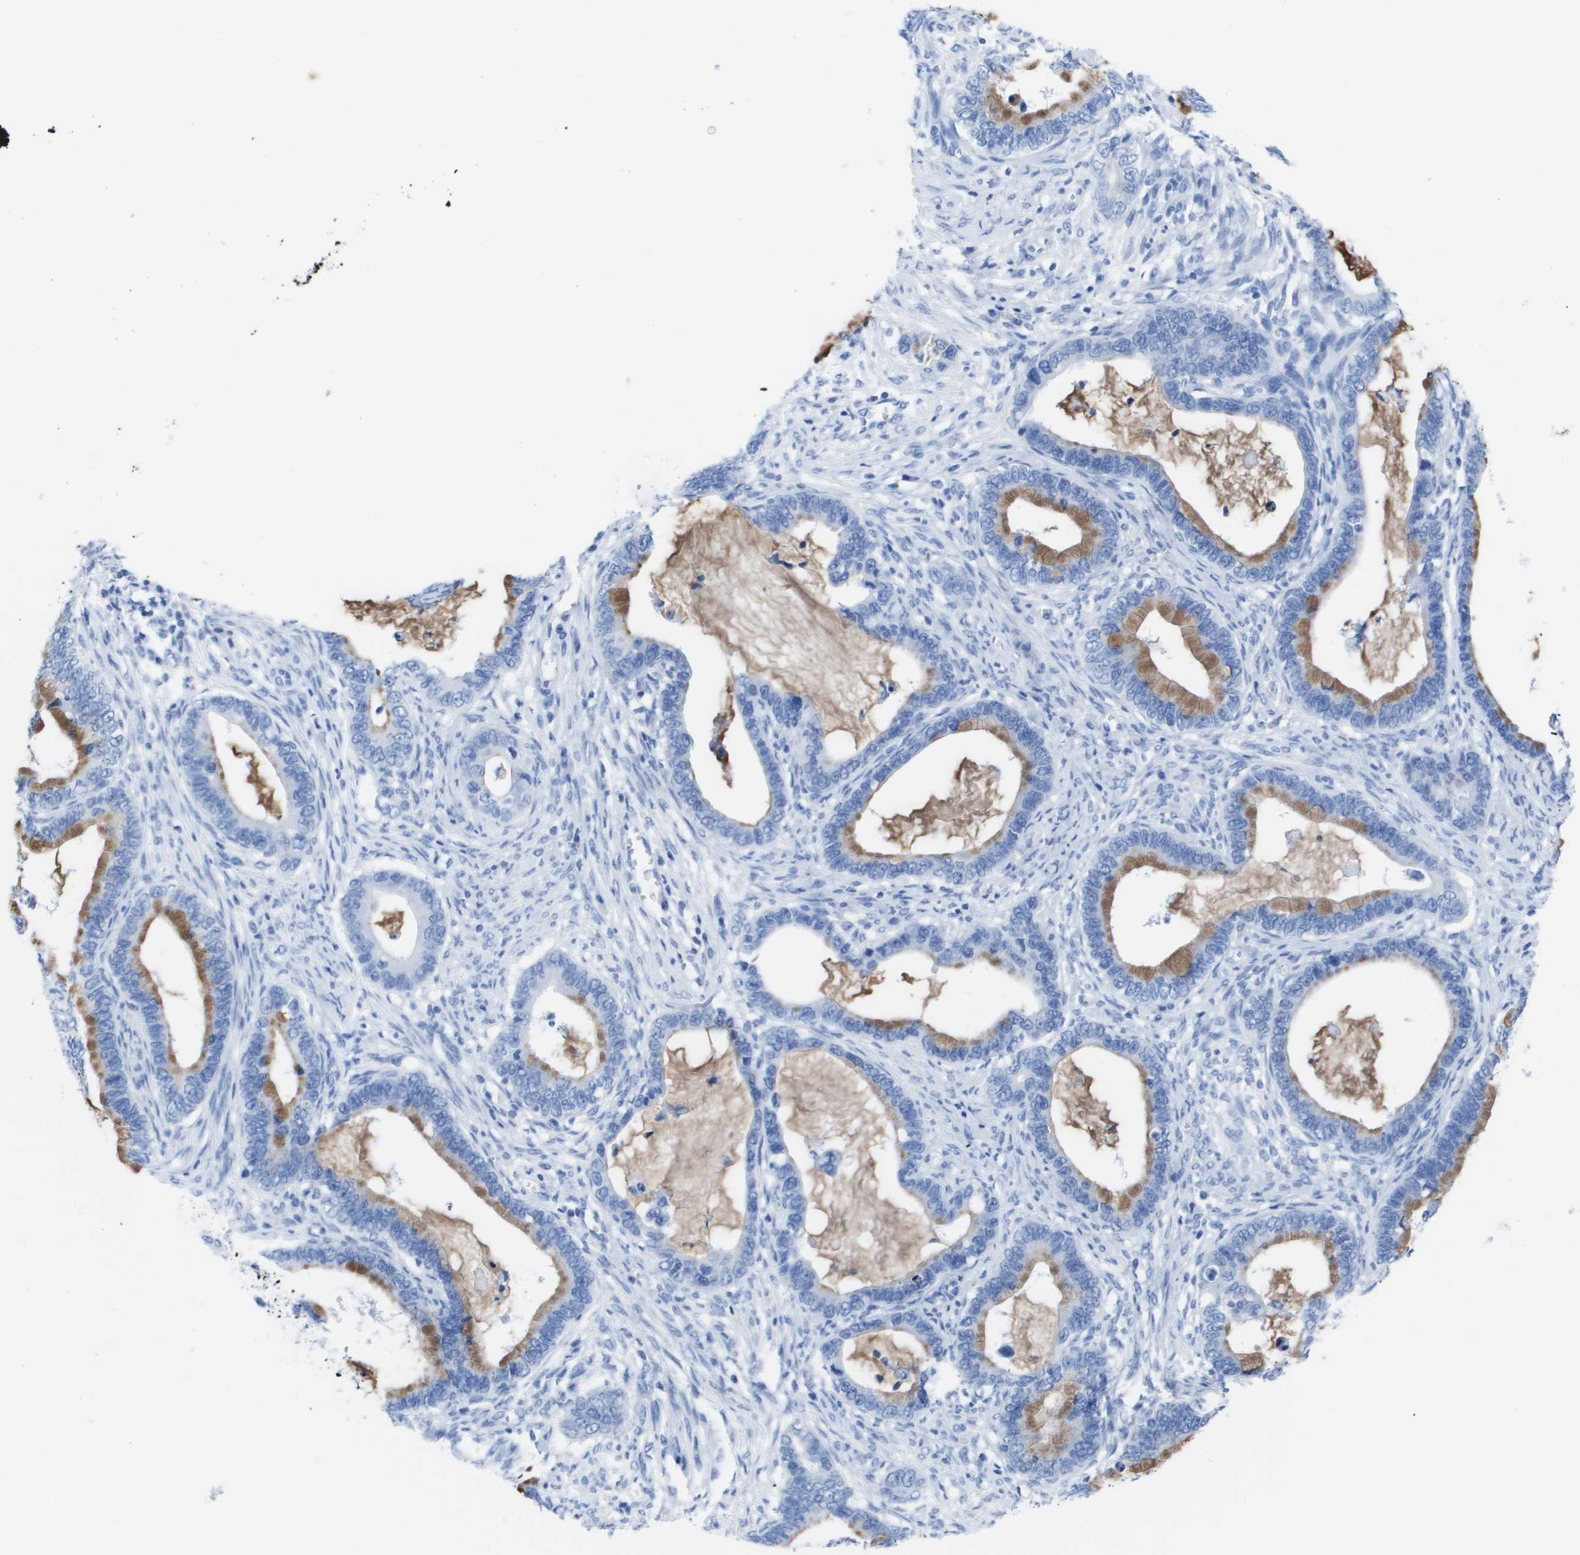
{"staining": {"intensity": "moderate", "quantity": "25%-75%", "location": "cytoplasmic/membranous"}, "tissue": "cervical cancer", "cell_type": "Tumor cells", "image_type": "cancer", "snomed": [{"axis": "morphology", "description": "Adenocarcinoma, NOS"}, {"axis": "topography", "description": "Cervix"}], "caption": "A histopathology image of human cervical cancer stained for a protein exhibits moderate cytoplasmic/membranous brown staining in tumor cells.", "gene": "KCNA3", "patient": {"sex": "female", "age": 44}}